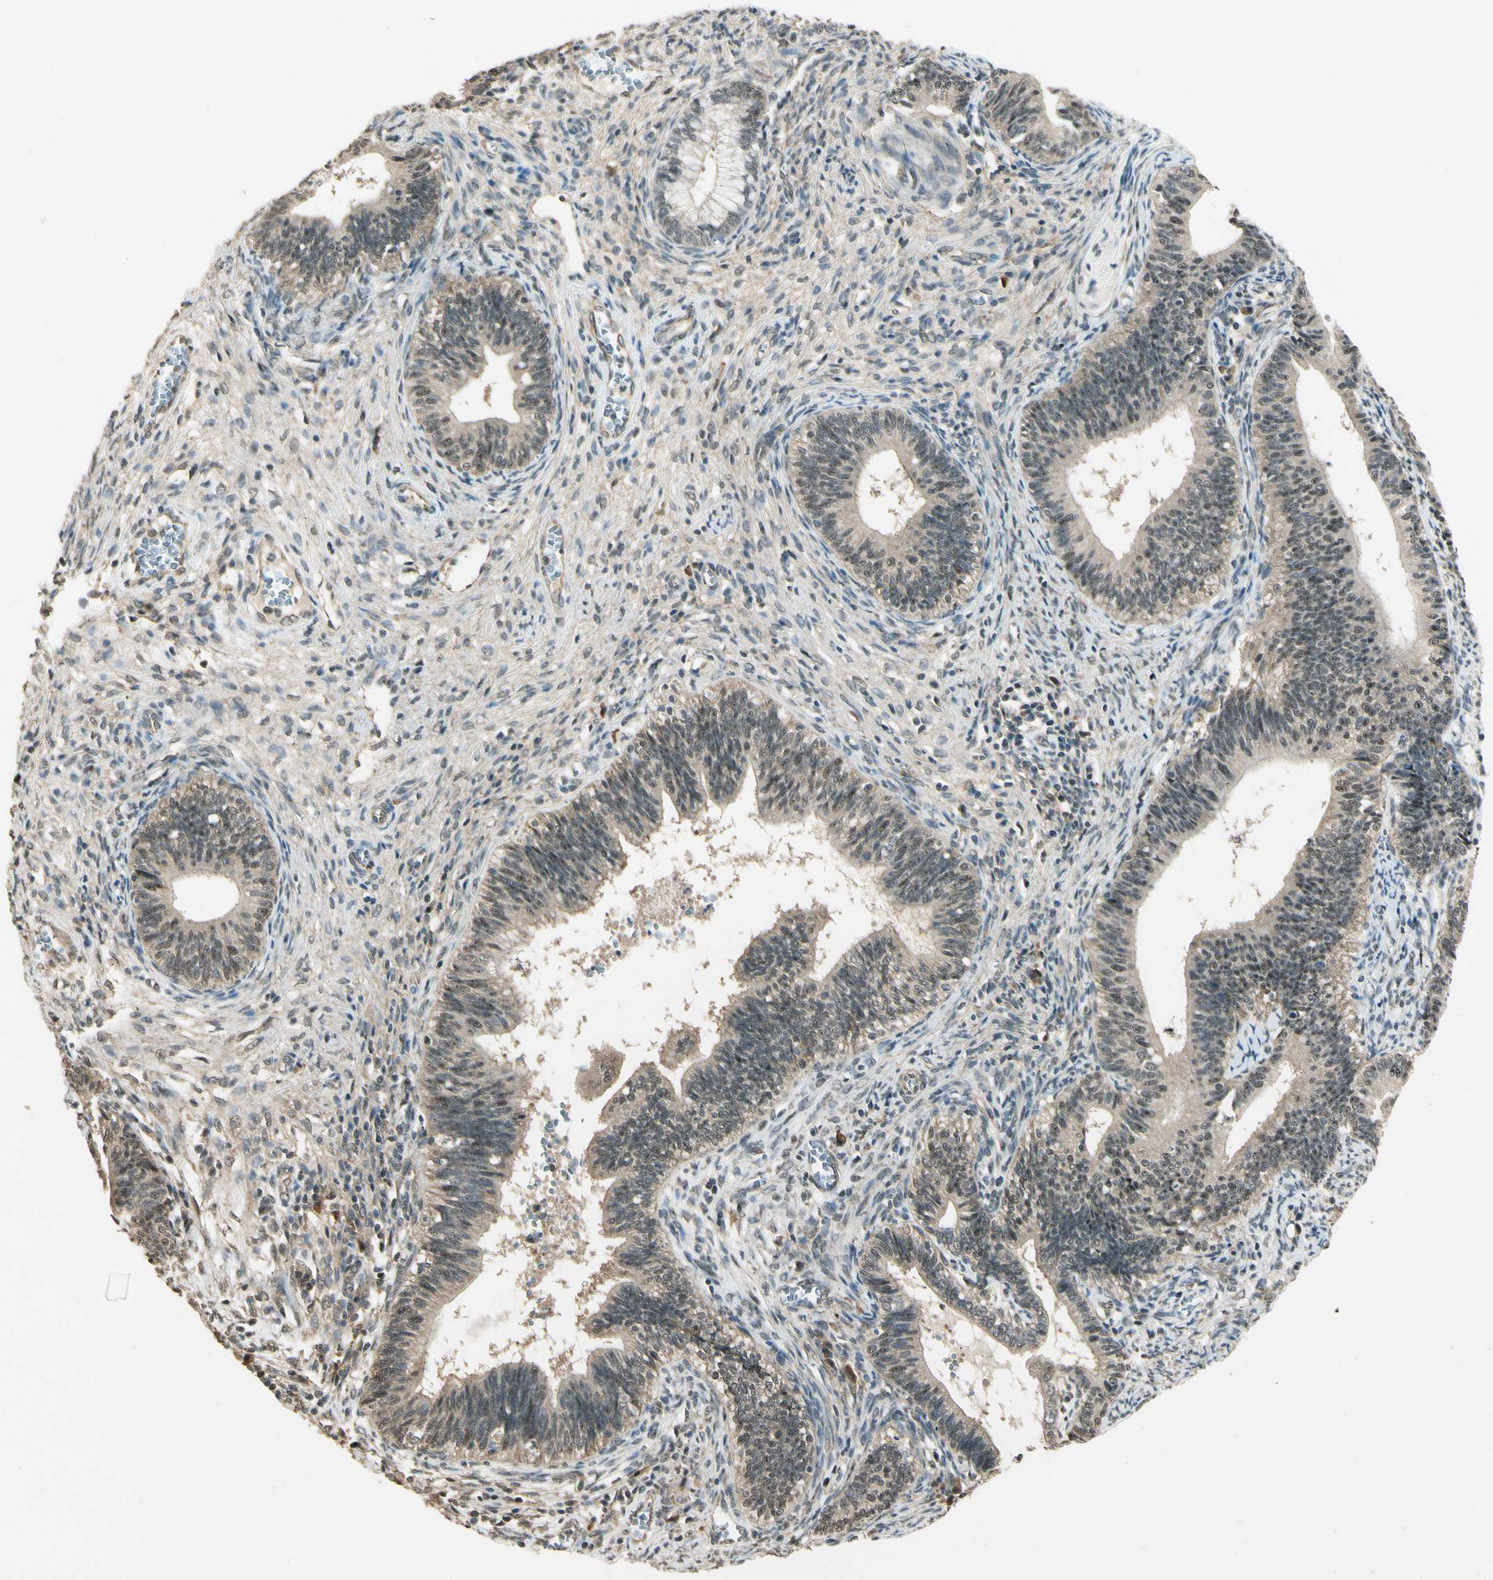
{"staining": {"intensity": "weak", "quantity": ">75%", "location": "cytoplasmic/membranous"}, "tissue": "cervical cancer", "cell_type": "Tumor cells", "image_type": "cancer", "snomed": [{"axis": "morphology", "description": "Adenocarcinoma, NOS"}, {"axis": "topography", "description": "Cervix"}], "caption": "A high-resolution histopathology image shows IHC staining of adenocarcinoma (cervical), which reveals weak cytoplasmic/membranous positivity in about >75% of tumor cells.", "gene": "MCPH1", "patient": {"sex": "female", "age": 44}}